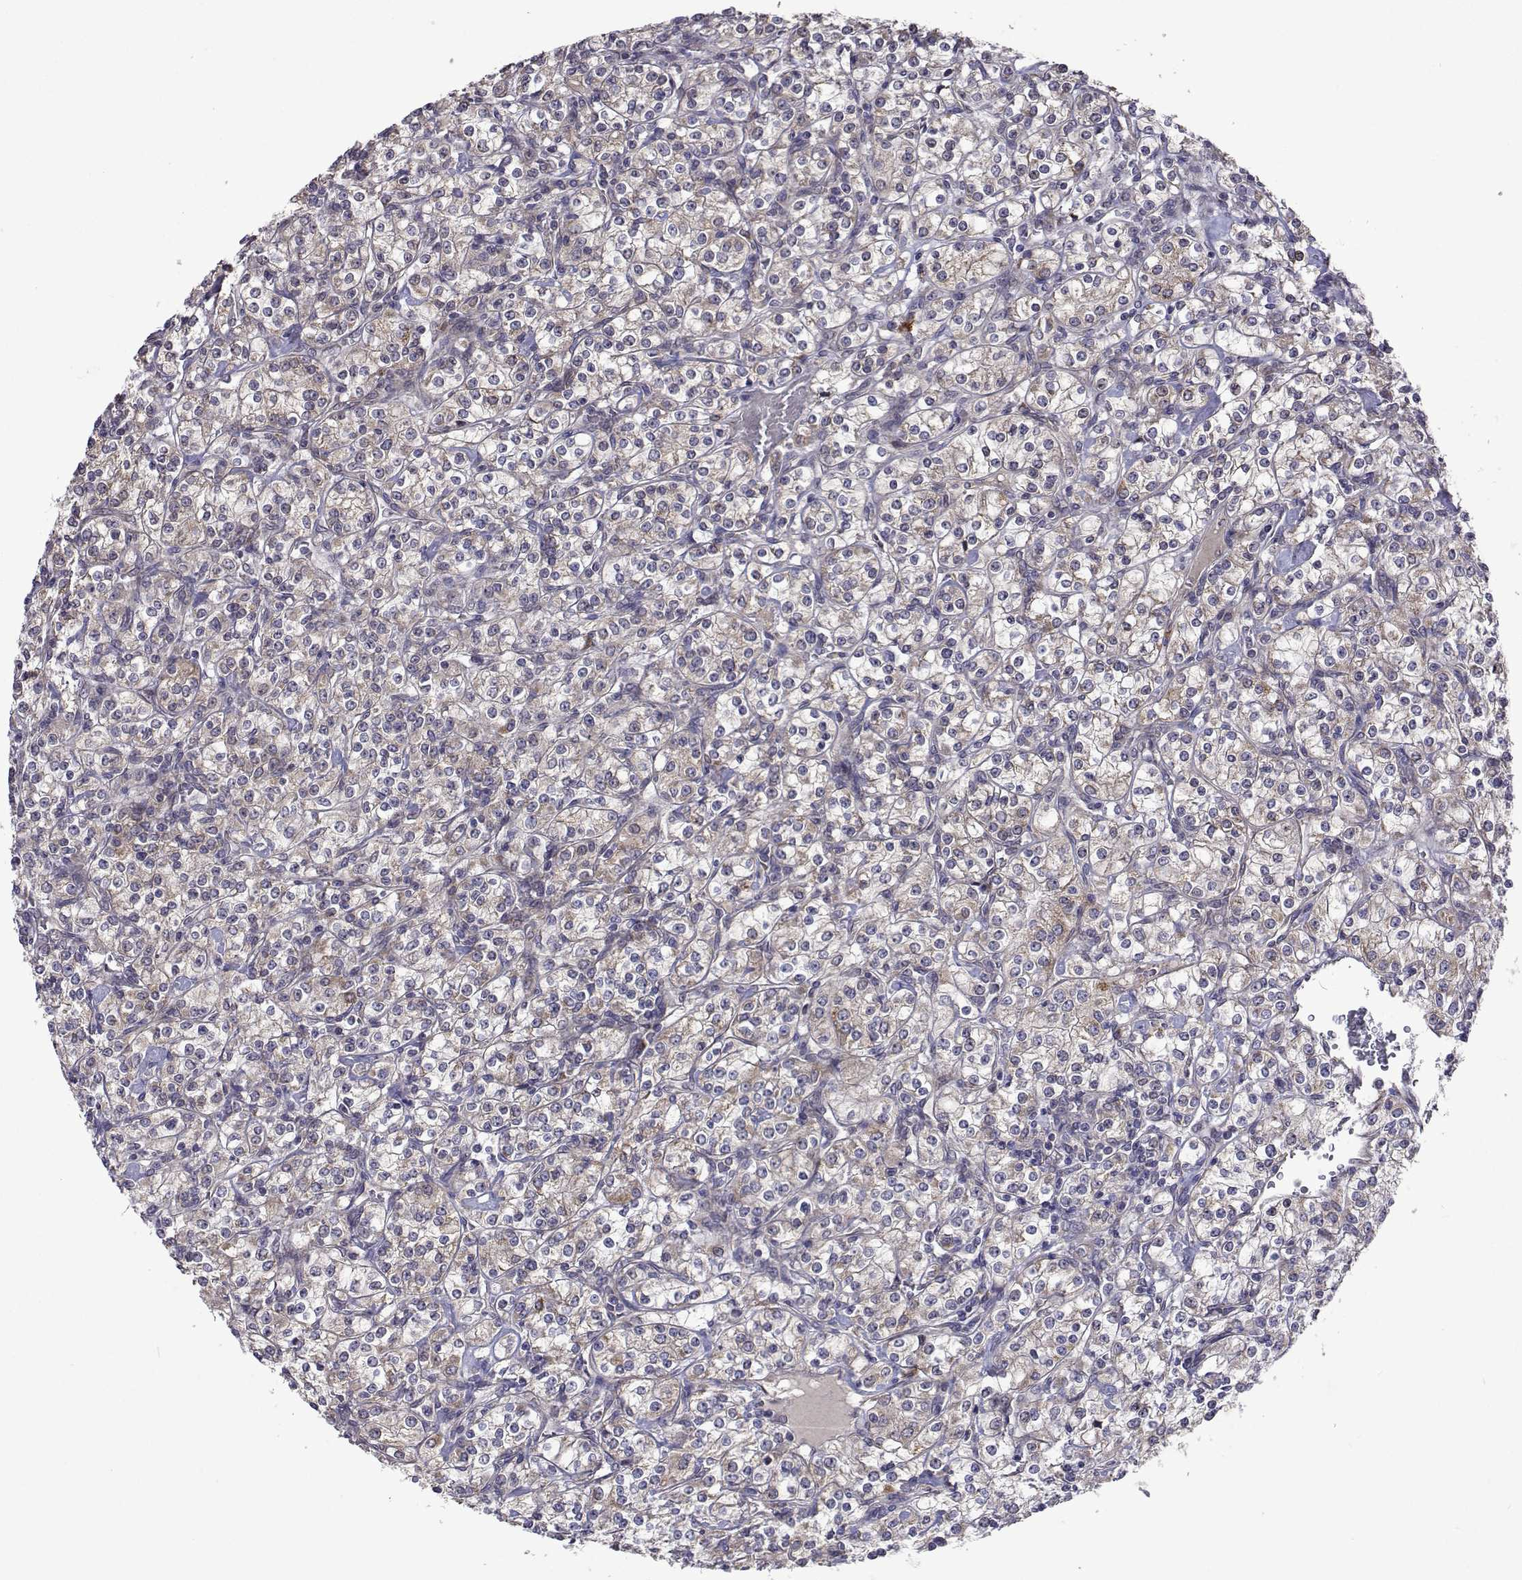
{"staining": {"intensity": "weak", "quantity": ">75%", "location": "cytoplasmic/membranous"}, "tissue": "renal cancer", "cell_type": "Tumor cells", "image_type": "cancer", "snomed": [{"axis": "morphology", "description": "Adenocarcinoma, NOS"}, {"axis": "topography", "description": "Kidney"}], "caption": "Immunohistochemistry image of neoplastic tissue: renal cancer (adenocarcinoma) stained using immunohistochemistry shows low levels of weak protein expression localized specifically in the cytoplasmic/membranous of tumor cells, appearing as a cytoplasmic/membranous brown color.", "gene": "TARBP2", "patient": {"sex": "male", "age": 77}}